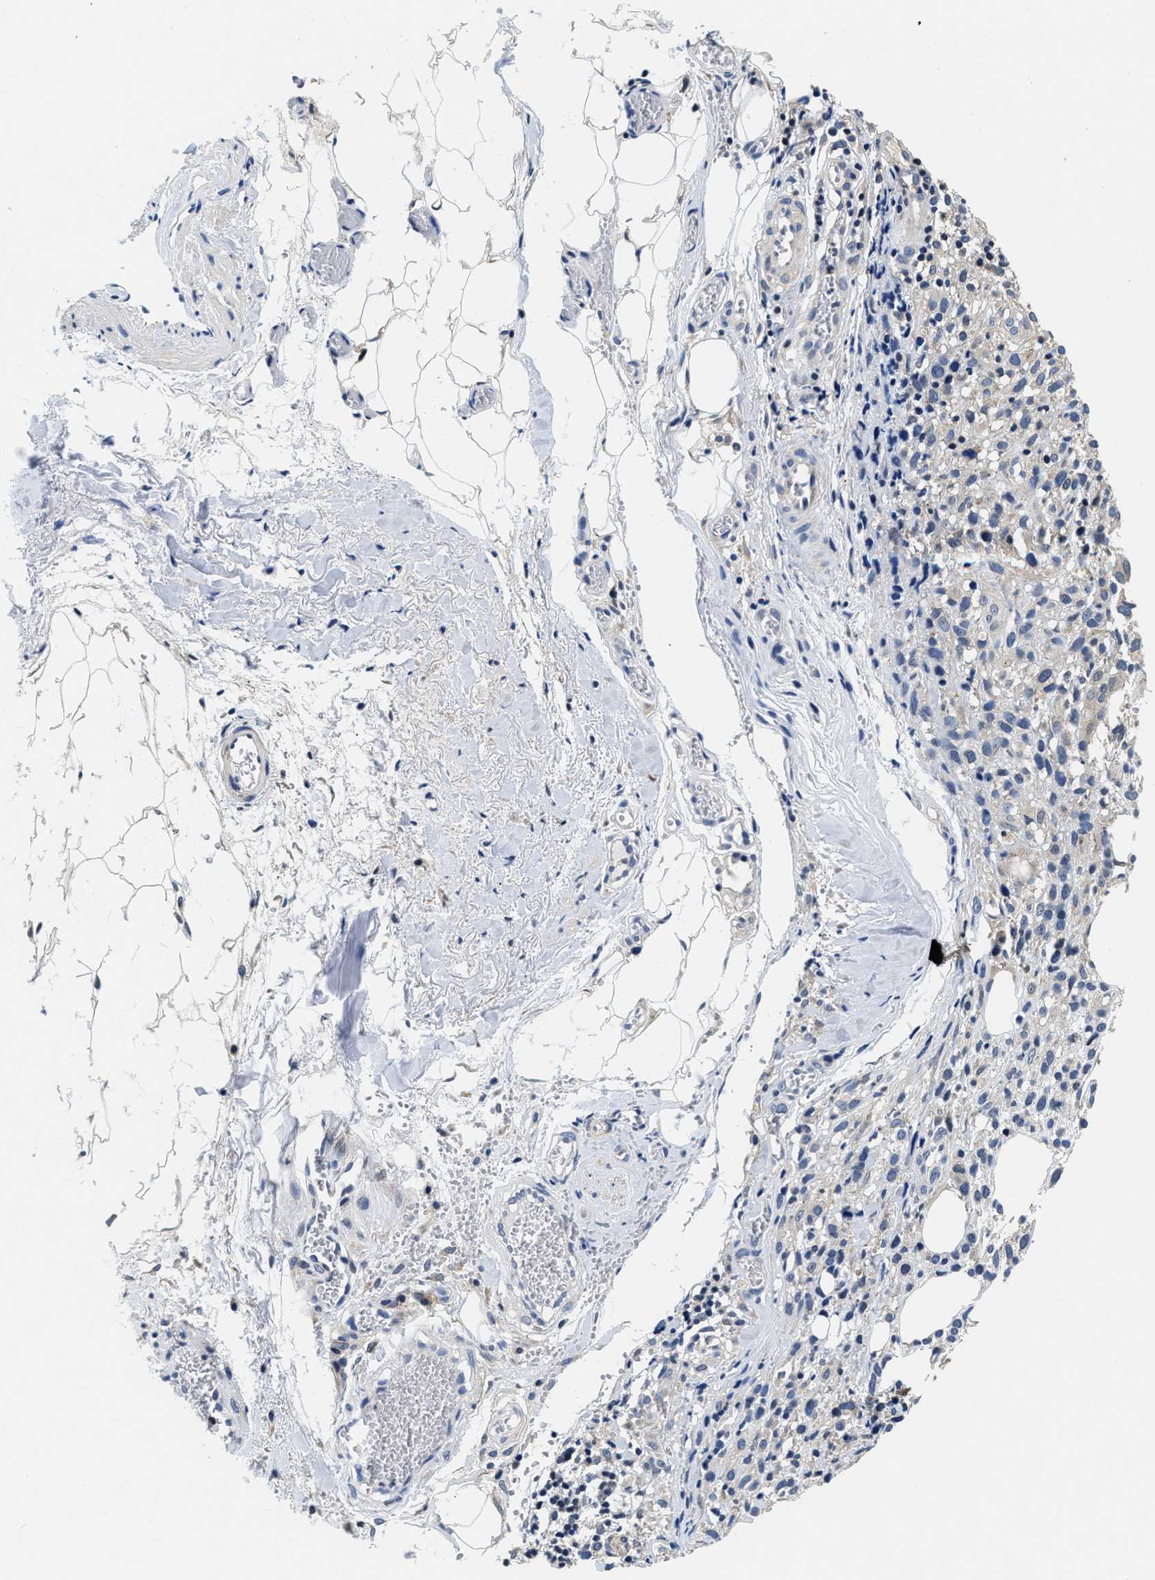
{"staining": {"intensity": "negative", "quantity": "none", "location": "none"}, "tissue": "melanoma", "cell_type": "Tumor cells", "image_type": "cancer", "snomed": [{"axis": "morphology", "description": "Malignant melanoma, NOS"}, {"axis": "topography", "description": "Skin"}], "caption": "Protein analysis of malignant melanoma reveals no significant positivity in tumor cells. The staining was performed using DAB to visualize the protein expression in brown, while the nuclei were stained in blue with hematoxylin (Magnification: 20x).", "gene": "PHPT1", "patient": {"sex": "female", "age": 55}}